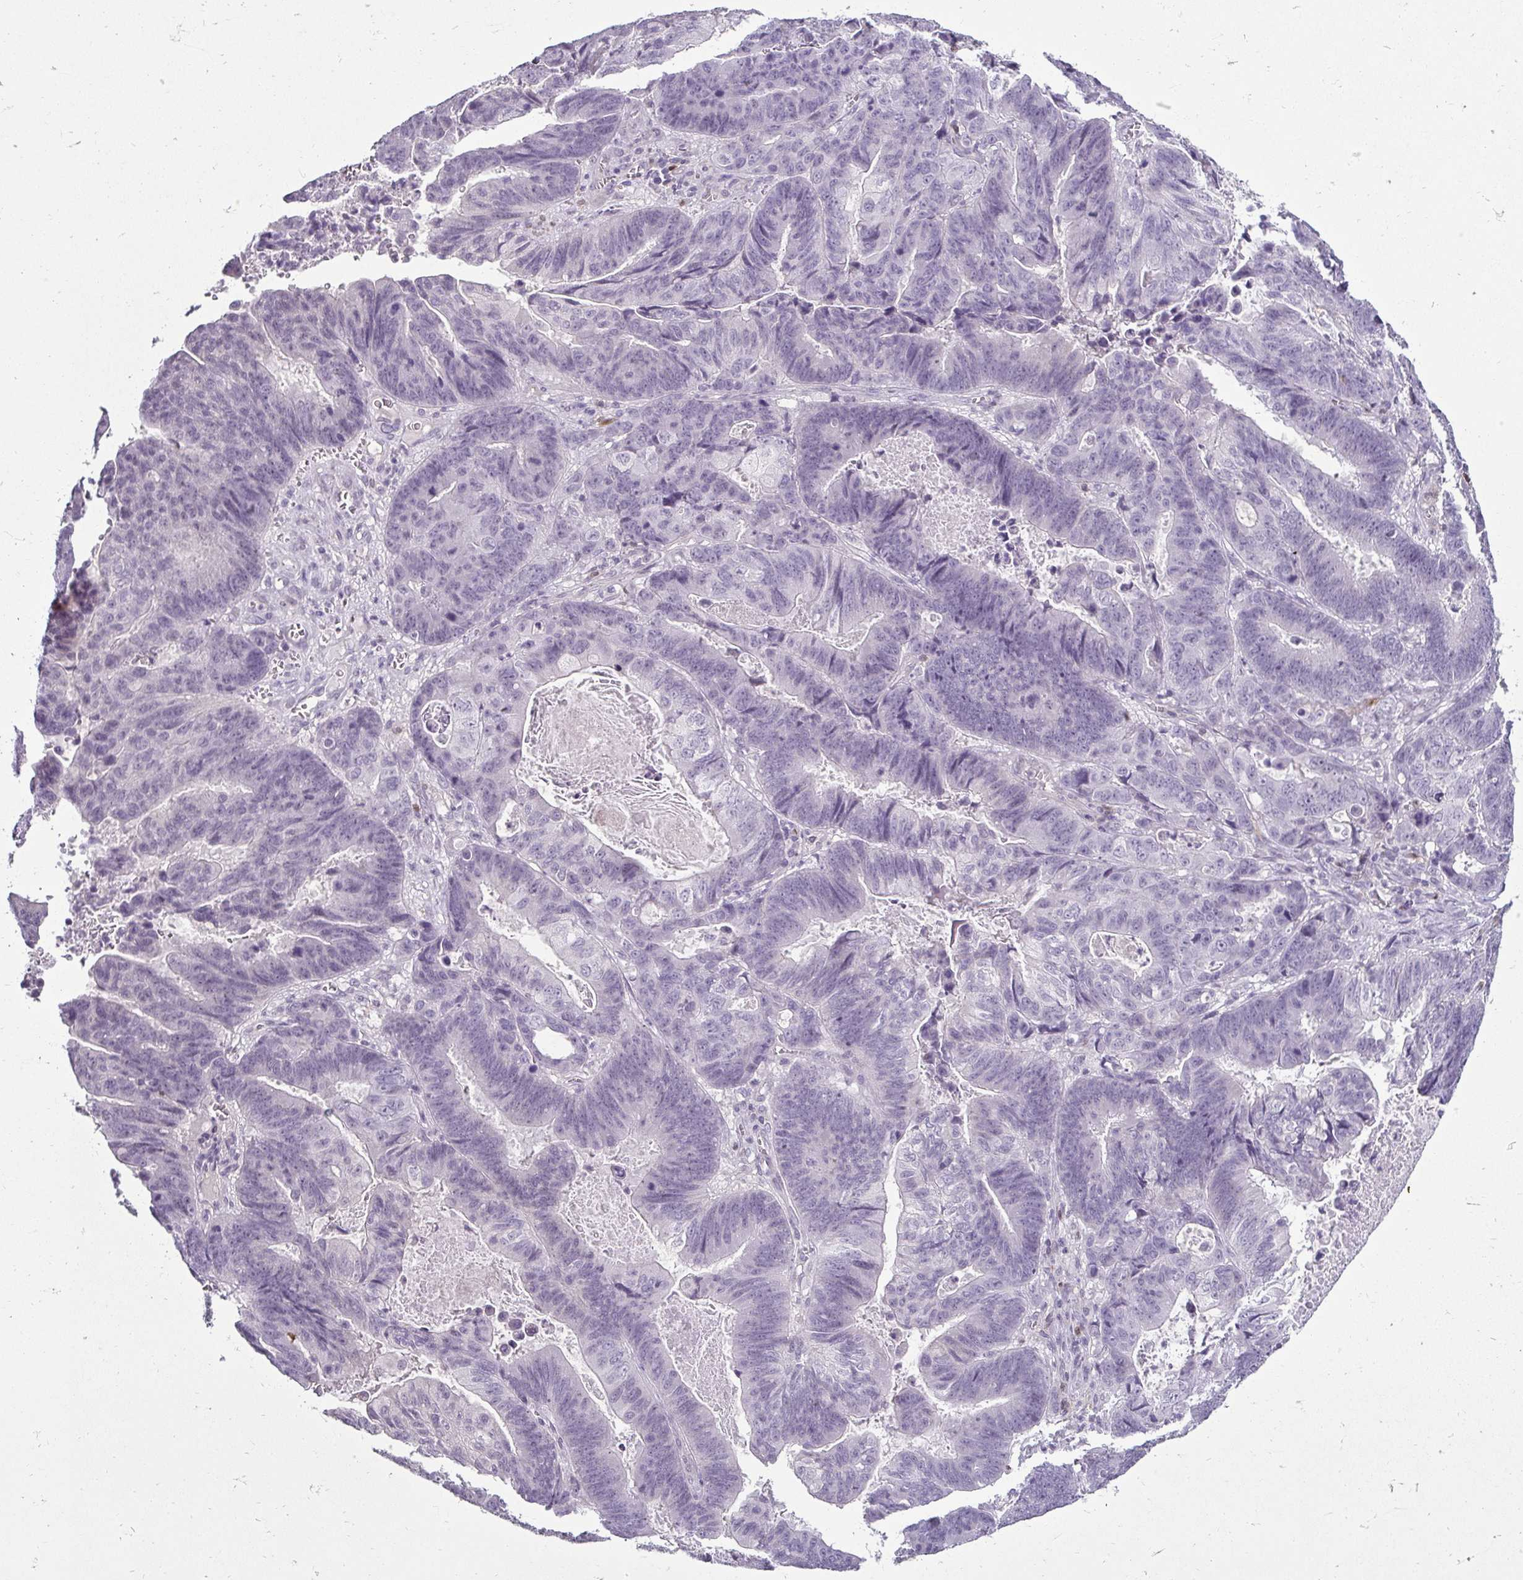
{"staining": {"intensity": "negative", "quantity": "none", "location": "none"}, "tissue": "lung cancer", "cell_type": "Tumor cells", "image_type": "cancer", "snomed": [{"axis": "morphology", "description": "Aneuploidy"}, {"axis": "morphology", "description": "Adenocarcinoma, NOS"}, {"axis": "morphology", "description": "Adenocarcinoma primary or metastatic"}, {"axis": "topography", "description": "Lung"}], "caption": "Immunohistochemical staining of human adenocarcinoma (lung) reveals no significant expression in tumor cells.", "gene": "HOPX", "patient": {"sex": "female", "age": 75}}